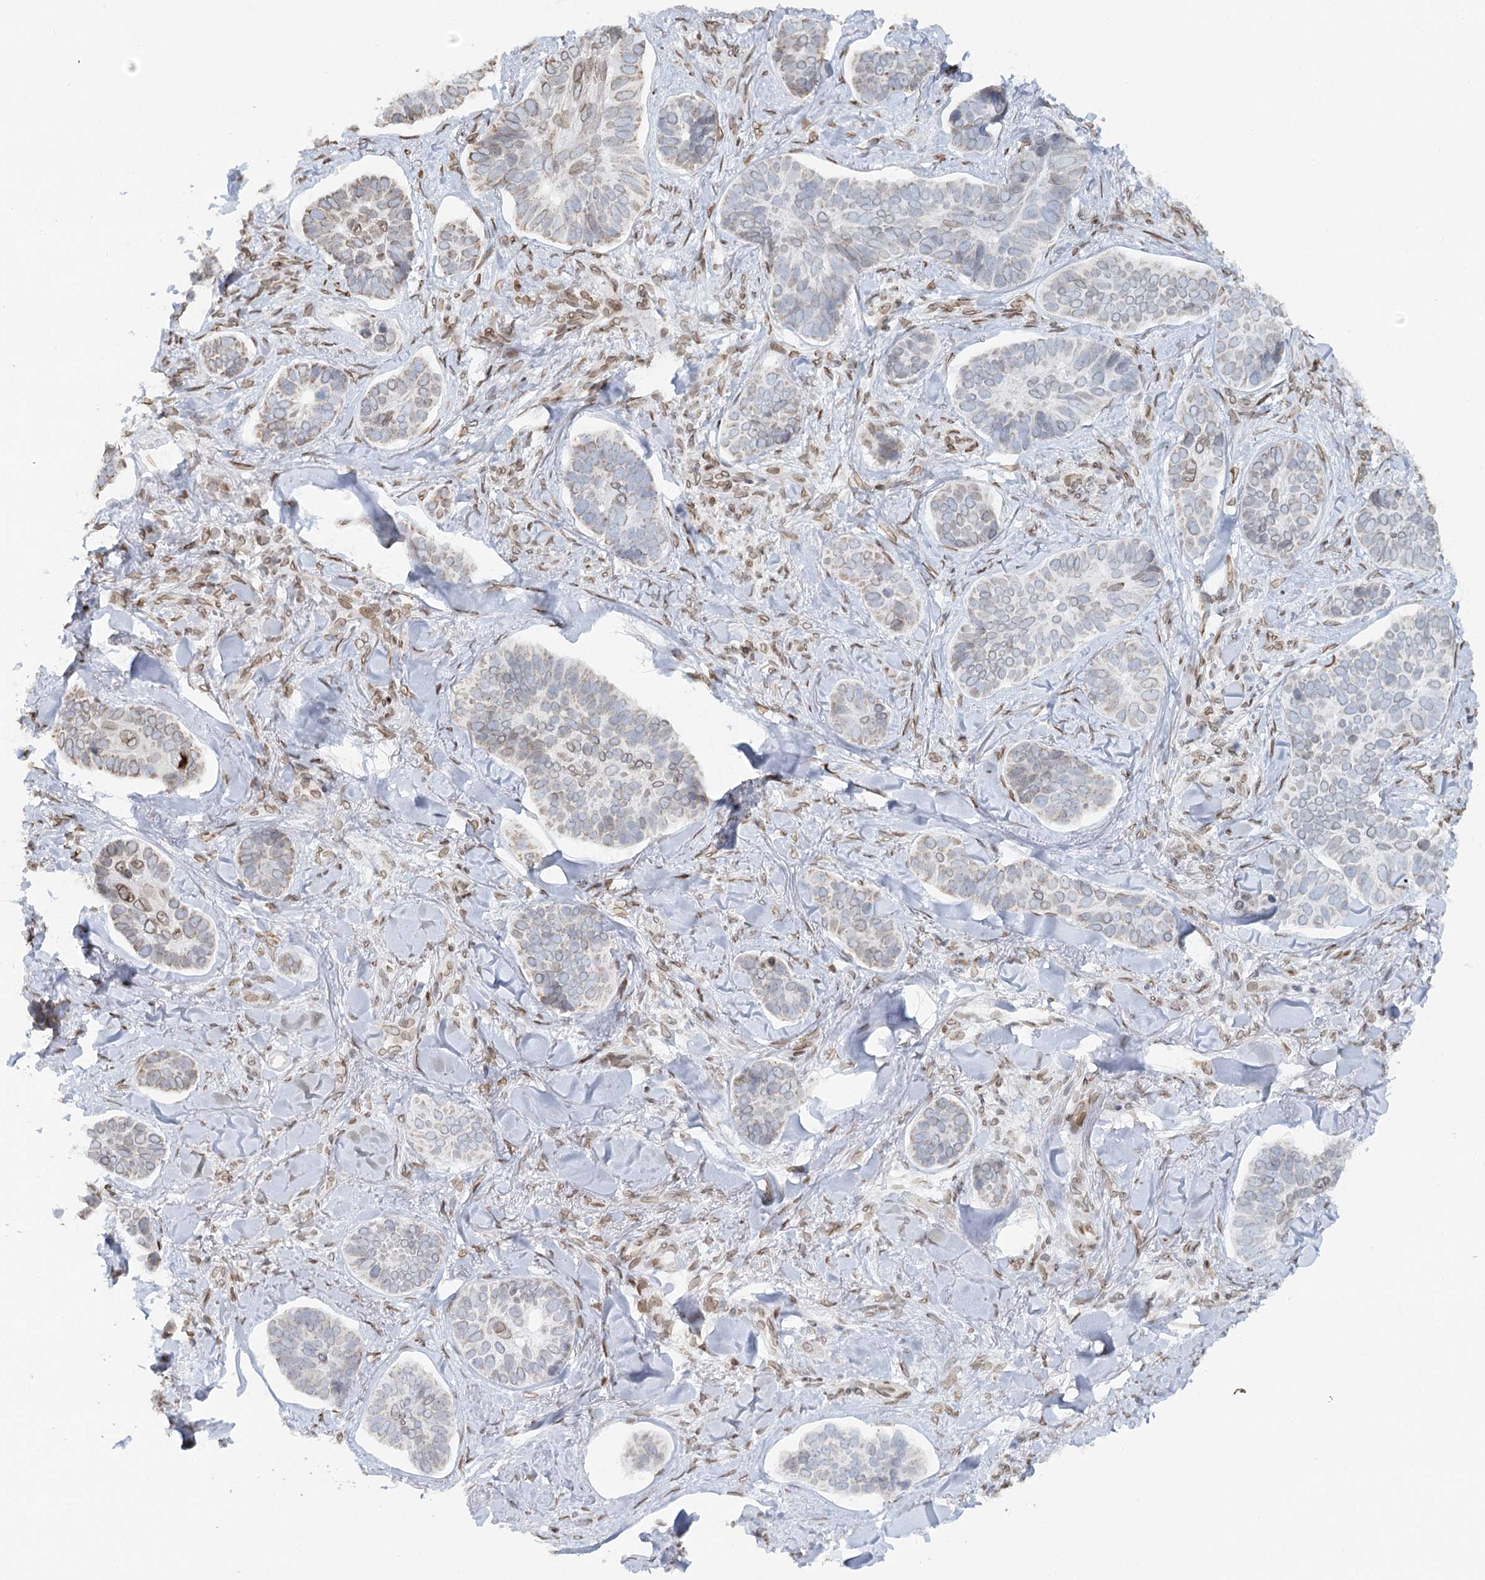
{"staining": {"intensity": "negative", "quantity": "none", "location": "none"}, "tissue": "skin cancer", "cell_type": "Tumor cells", "image_type": "cancer", "snomed": [{"axis": "morphology", "description": "Basal cell carcinoma"}, {"axis": "topography", "description": "Skin"}], "caption": "Skin cancer (basal cell carcinoma) was stained to show a protein in brown. There is no significant positivity in tumor cells.", "gene": "VWA5A", "patient": {"sex": "male", "age": 62}}